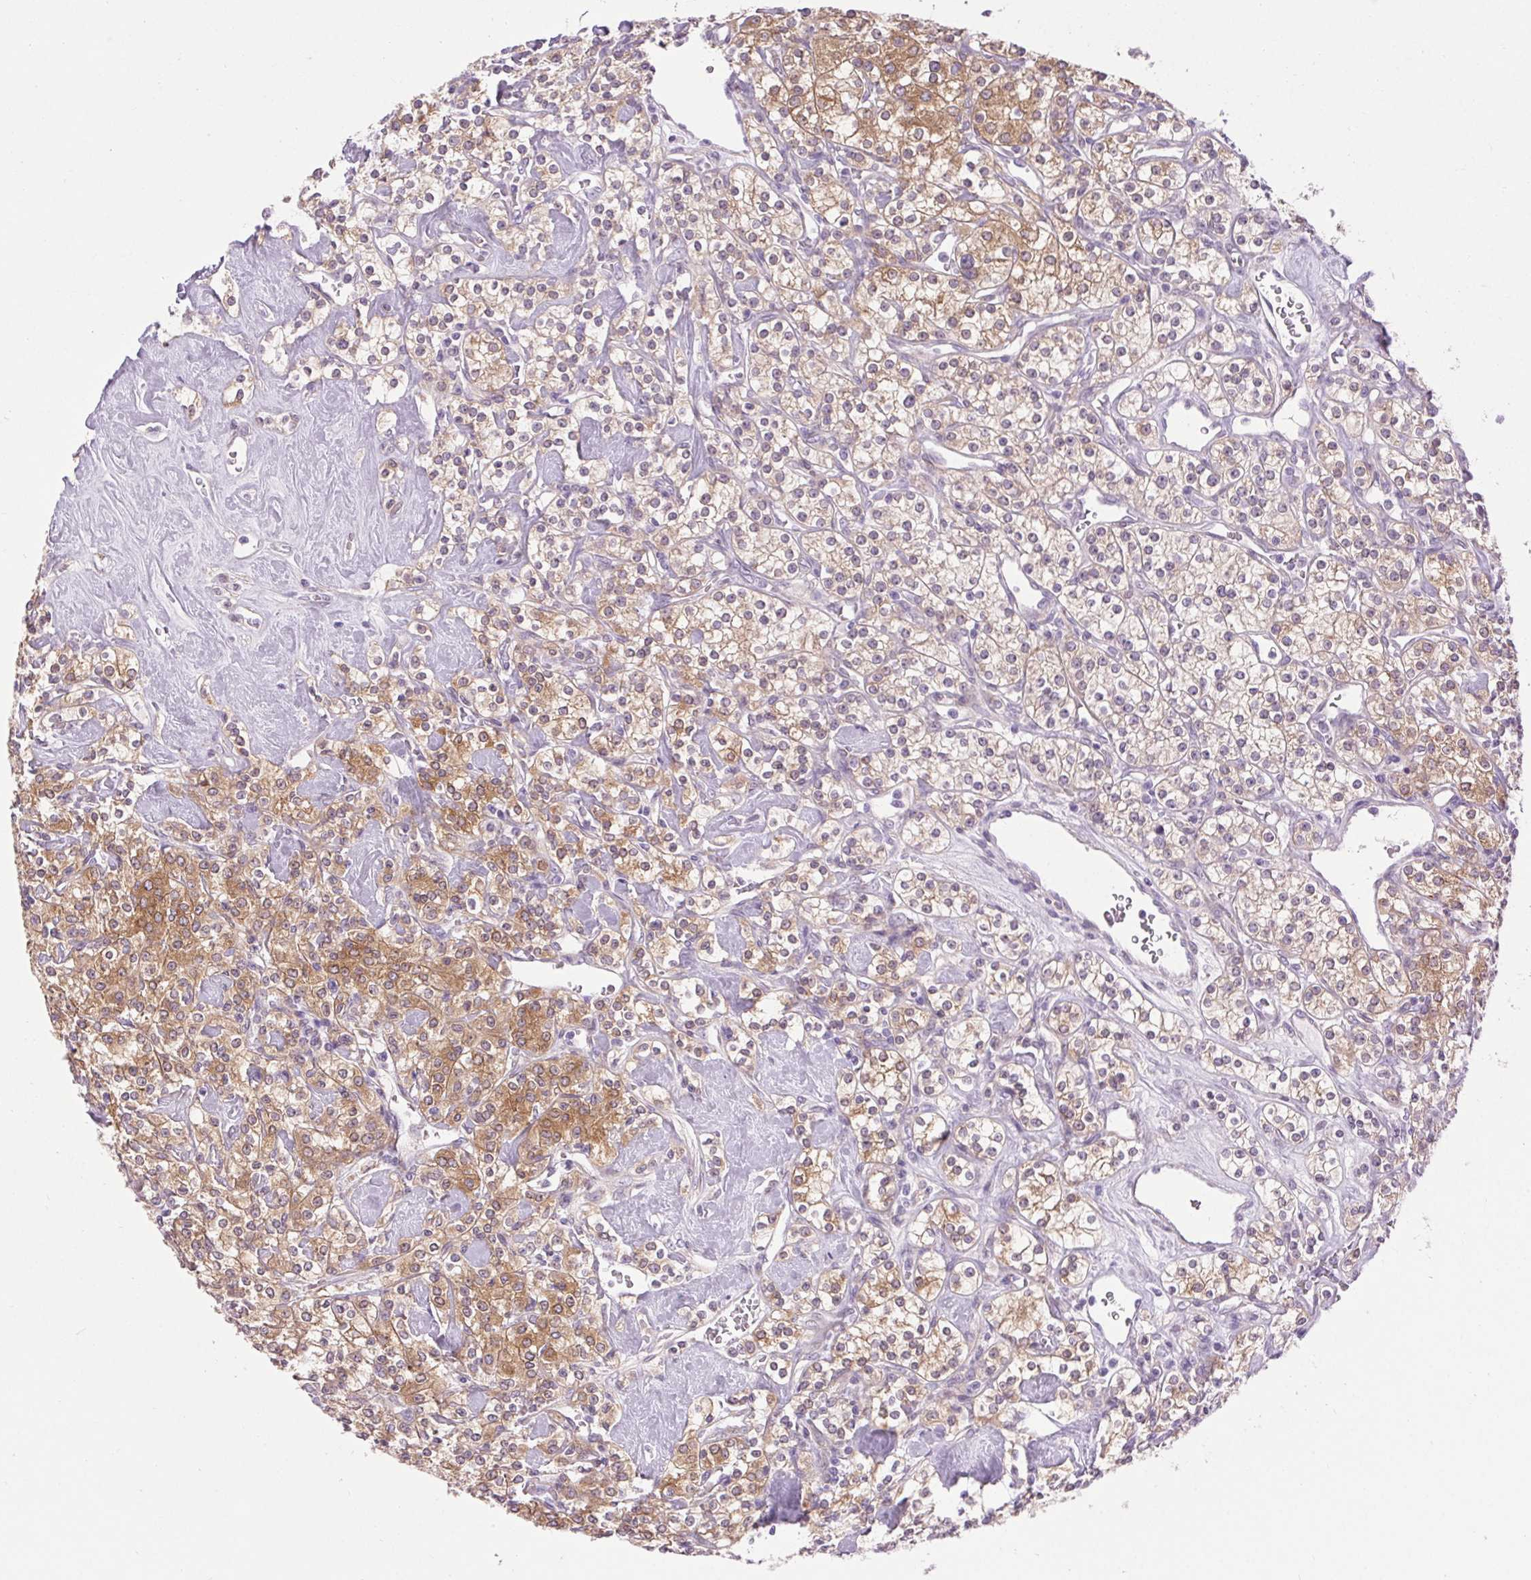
{"staining": {"intensity": "moderate", "quantity": "25%-75%", "location": "cytoplasmic/membranous"}, "tissue": "renal cancer", "cell_type": "Tumor cells", "image_type": "cancer", "snomed": [{"axis": "morphology", "description": "Adenocarcinoma, NOS"}, {"axis": "topography", "description": "Kidney"}], "caption": "This photomicrograph displays adenocarcinoma (renal) stained with immunohistochemistry (IHC) to label a protein in brown. The cytoplasmic/membranous of tumor cells show moderate positivity for the protein. Nuclei are counter-stained blue.", "gene": "SOWAHC", "patient": {"sex": "male", "age": 77}}